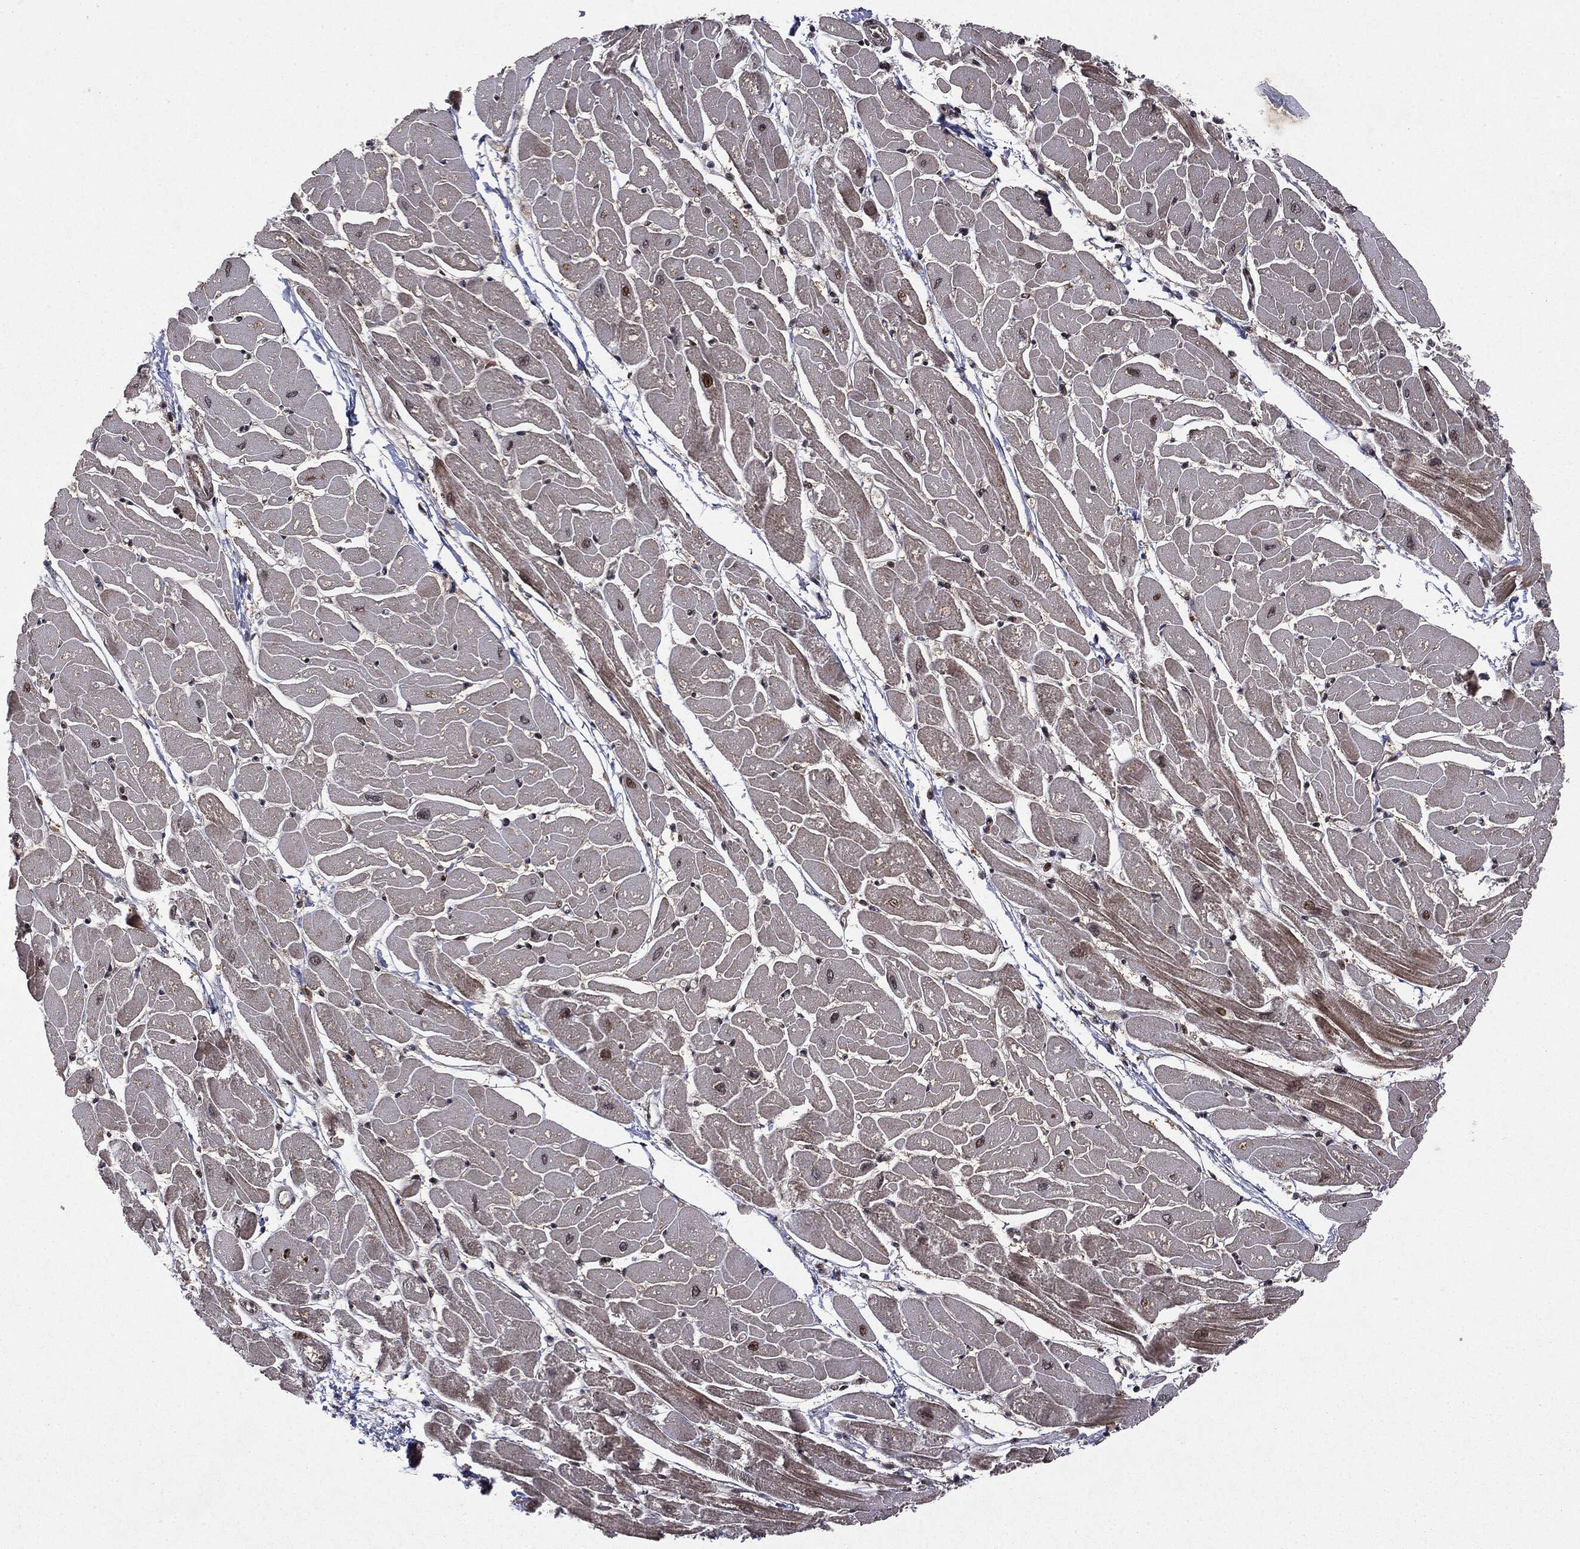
{"staining": {"intensity": "moderate", "quantity": ">75%", "location": "cytoplasmic/membranous"}, "tissue": "heart muscle", "cell_type": "Cardiomyocytes", "image_type": "normal", "snomed": [{"axis": "morphology", "description": "Normal tissue, NOS"}, {"axis": "topography", "description": "Heart"}], "caption": "DAB immunohistochemical staining of unremarkable heart muscle demonstrates moderate cytoplasmic/membranous protein expression in approximately >75% of cardiomyocytes. (DAB IHC with brightfield microscopy, high magnification).", "gene": "OTUB1", "patient": {"sex": "male", "age": 57}}